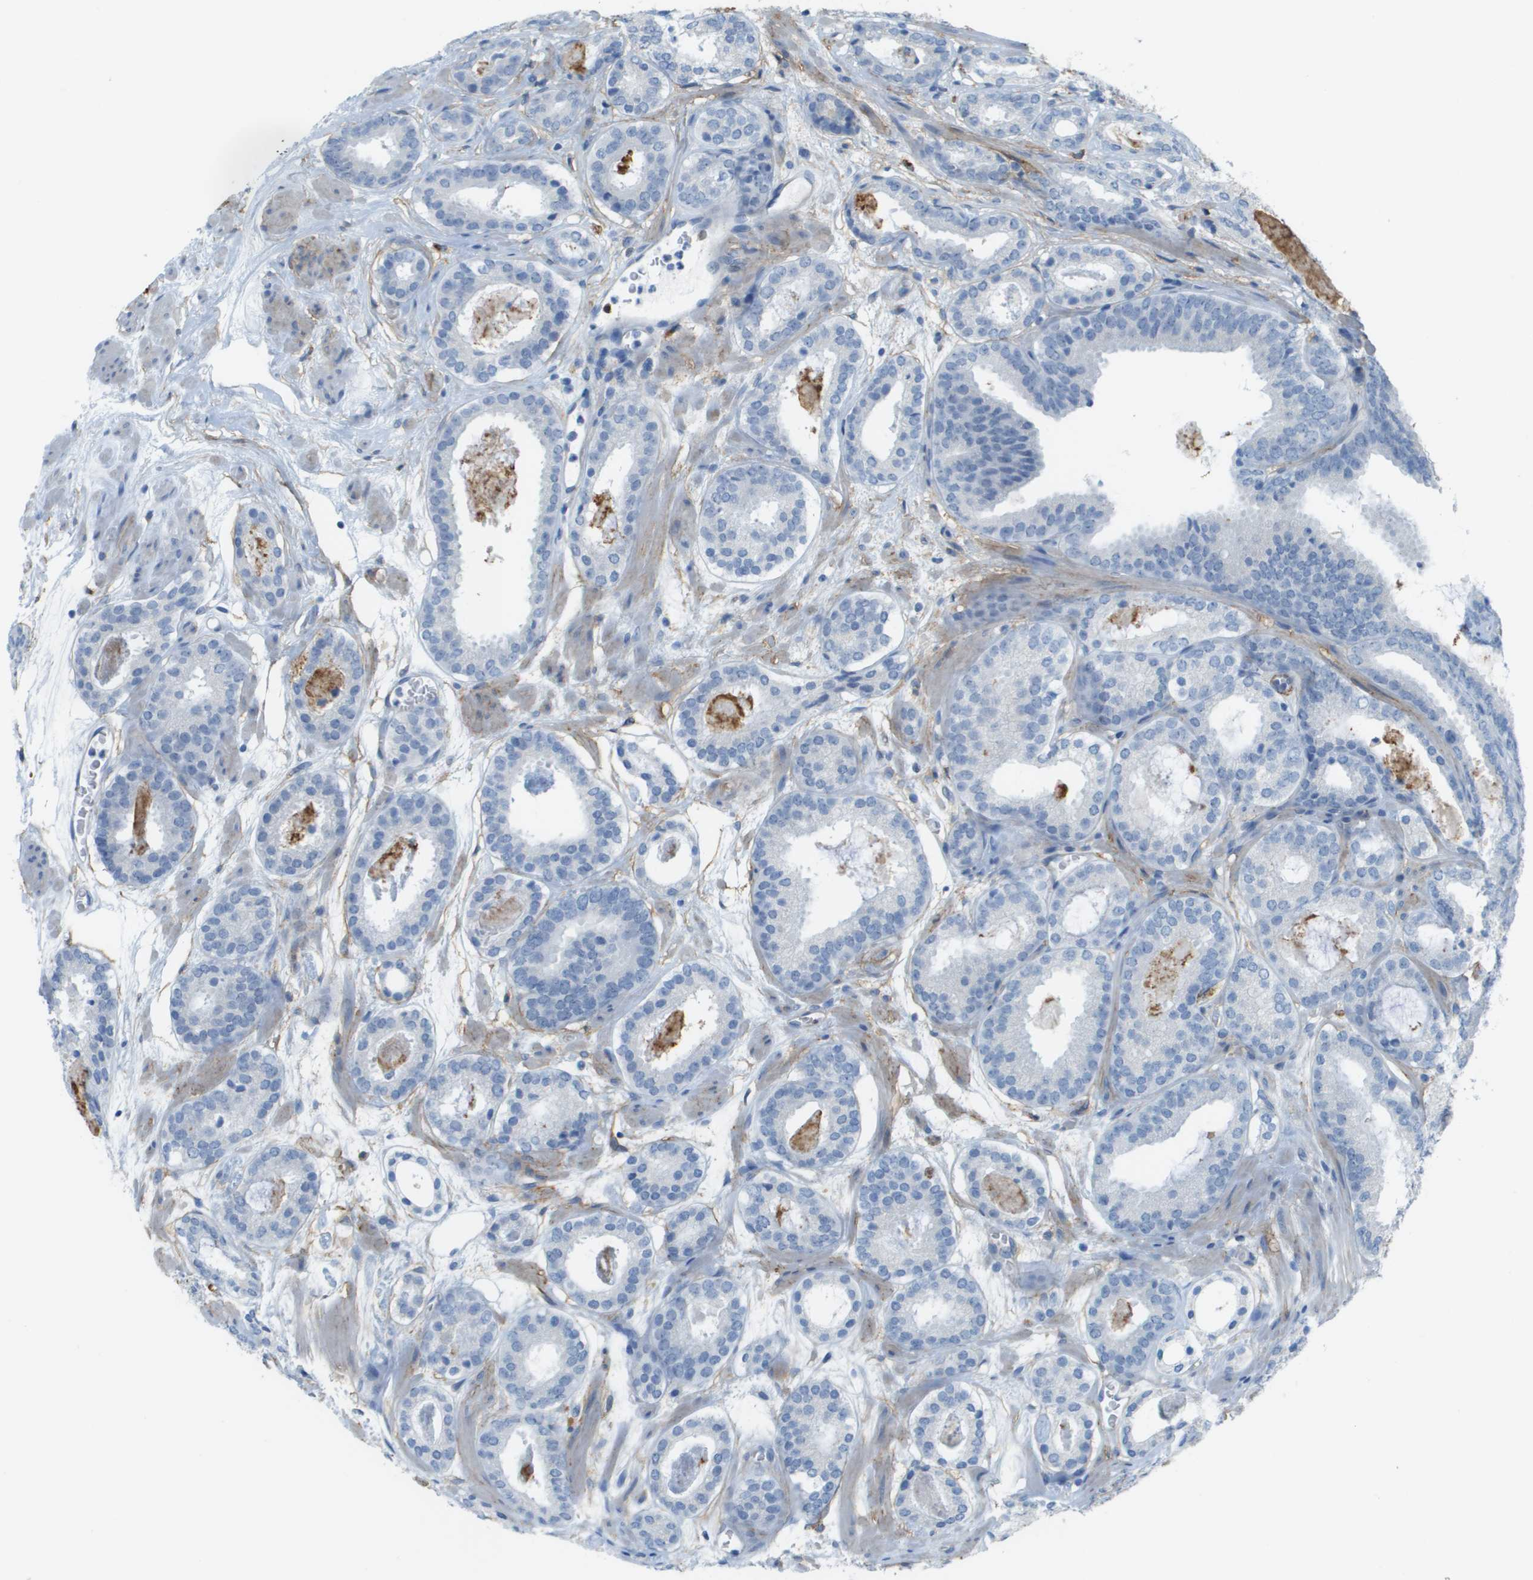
{"staining": {"intensity": "negative", "quantity": "none", "location": "none"}, "tissue": "prostate cancer", "cell_type": "Tumor cells", "image_type": "cancer", "snomed": [{"axis": "morphology", "description": "Adenocarcinoma, Low grade"}, {"axis": "topography", "description": "Prostate"}], "caption": "Low-grade adenocarcinoma (prostate) was stained to show a protein in brown. There is no significant staining in tumor cells. Nuclei are stained in blue.", "gene": "ZBTB43", "patient": {"sex": "male", "age": 69}}